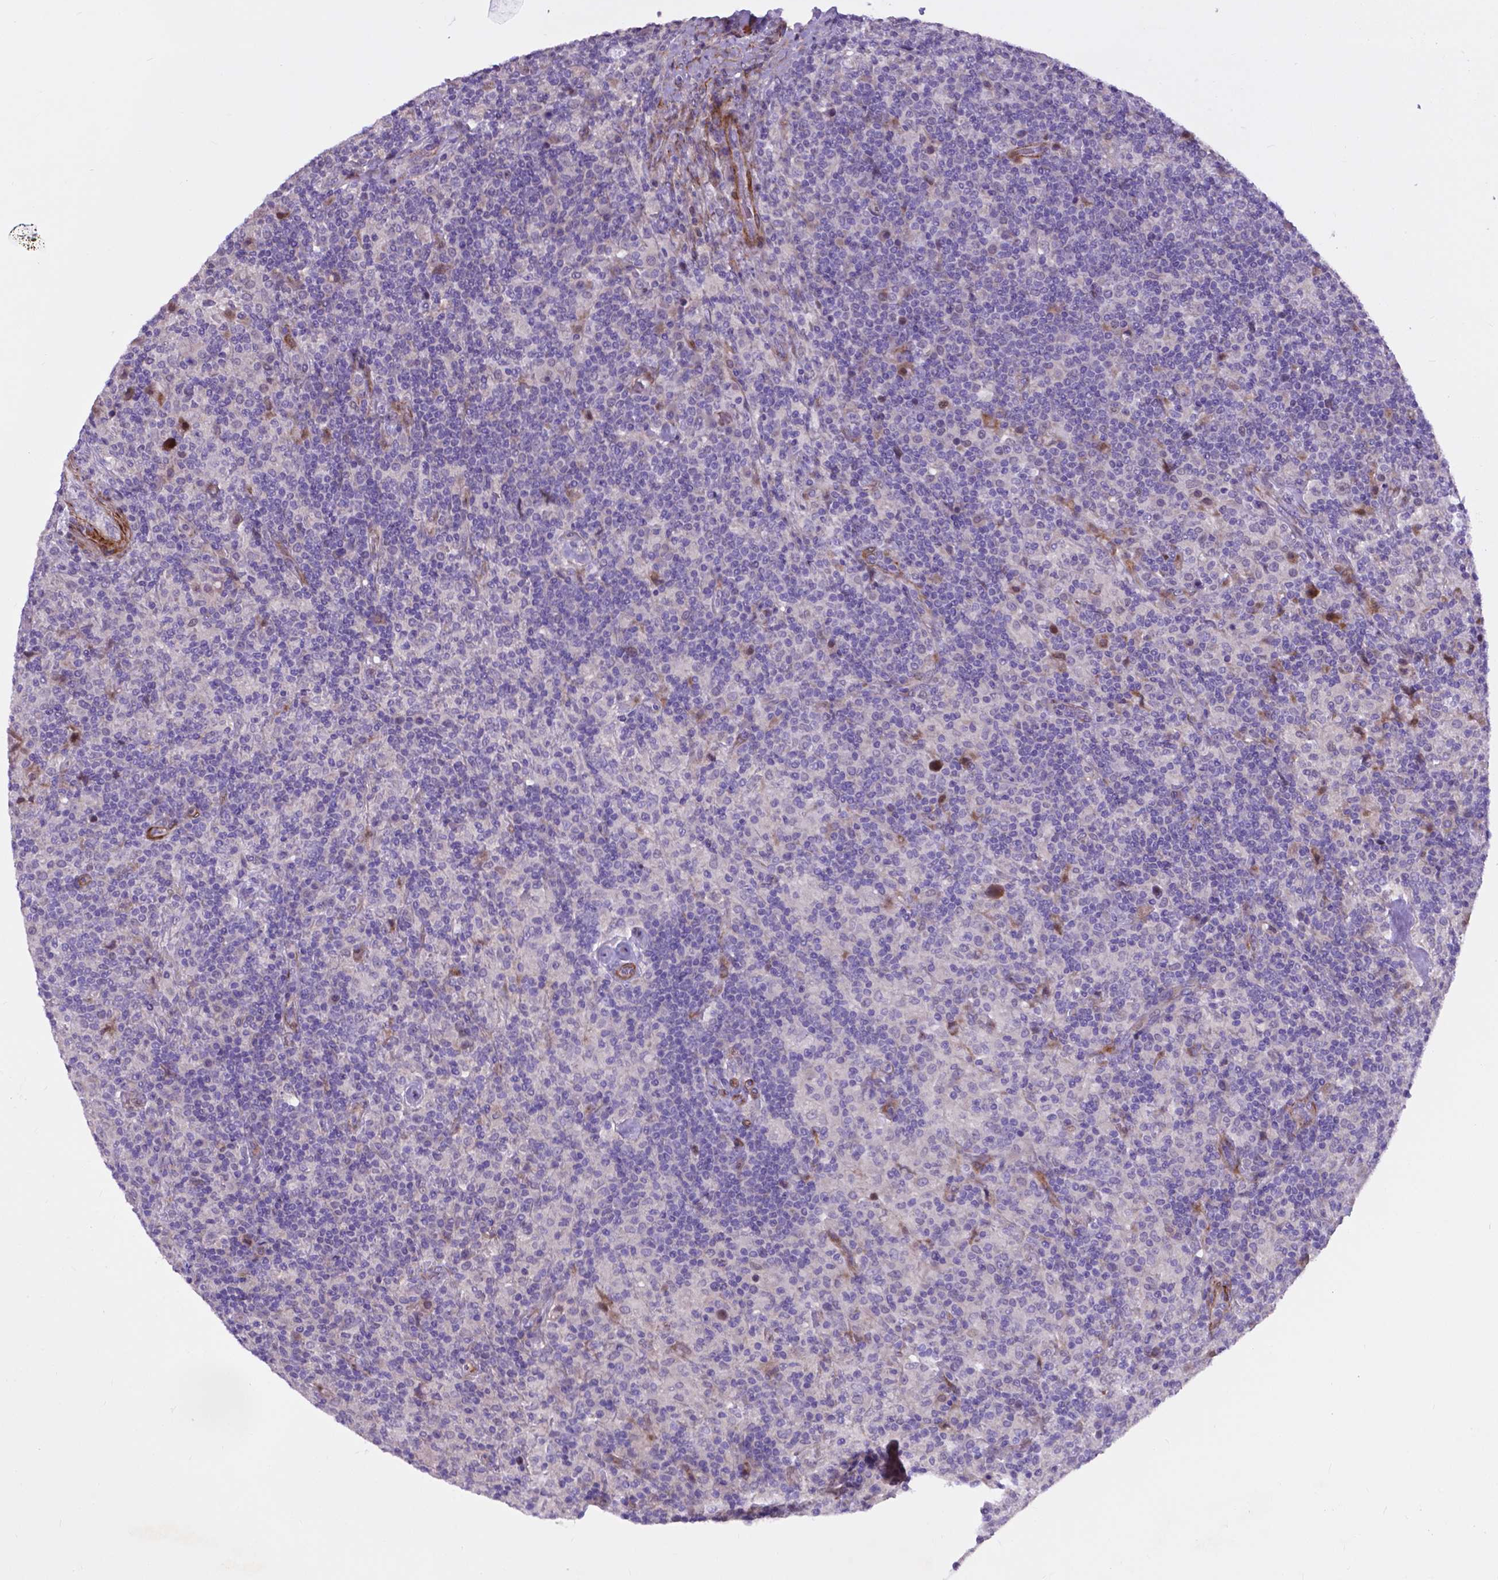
{"staining": {"intensity": "negative", "quantity": "none", "location": "none"}, "tissue": "lymphoma", "cell_type": "Tumor cells", "image_type": "cancer", "snomed": [{"axis": "morphology", "description": "Hodgkin's disease, NOS"}, {"axis": "topography", "description": "Lymph node"}], "caption": "The histopathology image reveals no significant positivity in tumor cells of Hodgkin's disease. (DAB immunohistochemistry, high magnification).", "gene": "PFKFB4", "patient": {"sex": "male", "age": 70}}